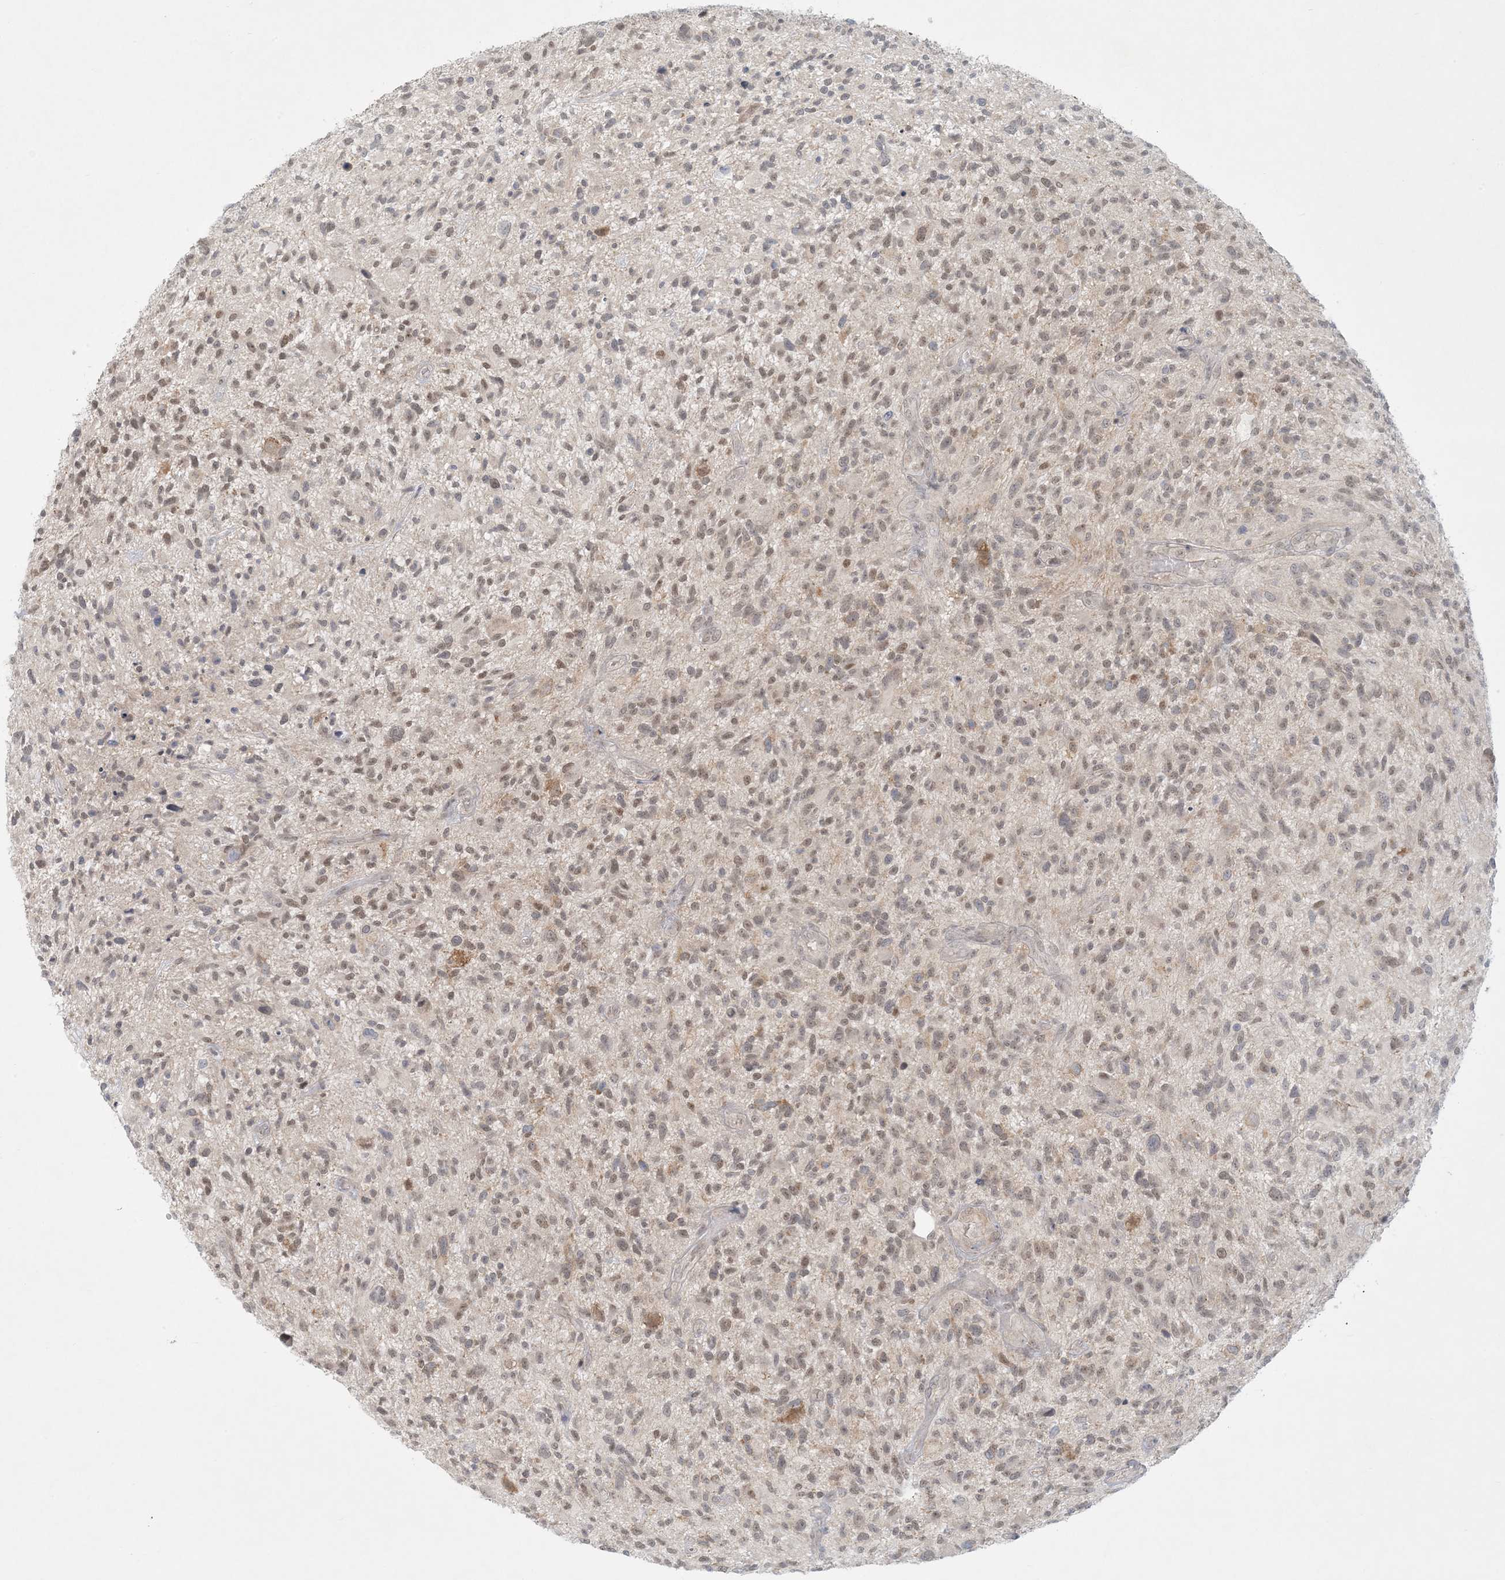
{"staining": {"intensity": "weak", "quantity": ">75%", "location": "cytoplasmic/membranous,nuclear"}, "tissue": "glioma", "cell_type": "Tumor cells", "image_type": "cancer", "snomed": [{"axis": "morphology", "description": "Glioma, malignant, High grade"}, {"axis": "topography", "description": "Brain"}], "caption": "DAB immunohistochemical staining of malignant glioma (high-grade) shows weak cytoplasmic/membranous and nuclear protein staining in about >75% of tumor cells. (DAB (3,3'-diaminobenzidine) = brown stain, brightfield microscopy at high magnification).", "gene": "OBI1", "patient": {"sex": "male", "age": 47}}